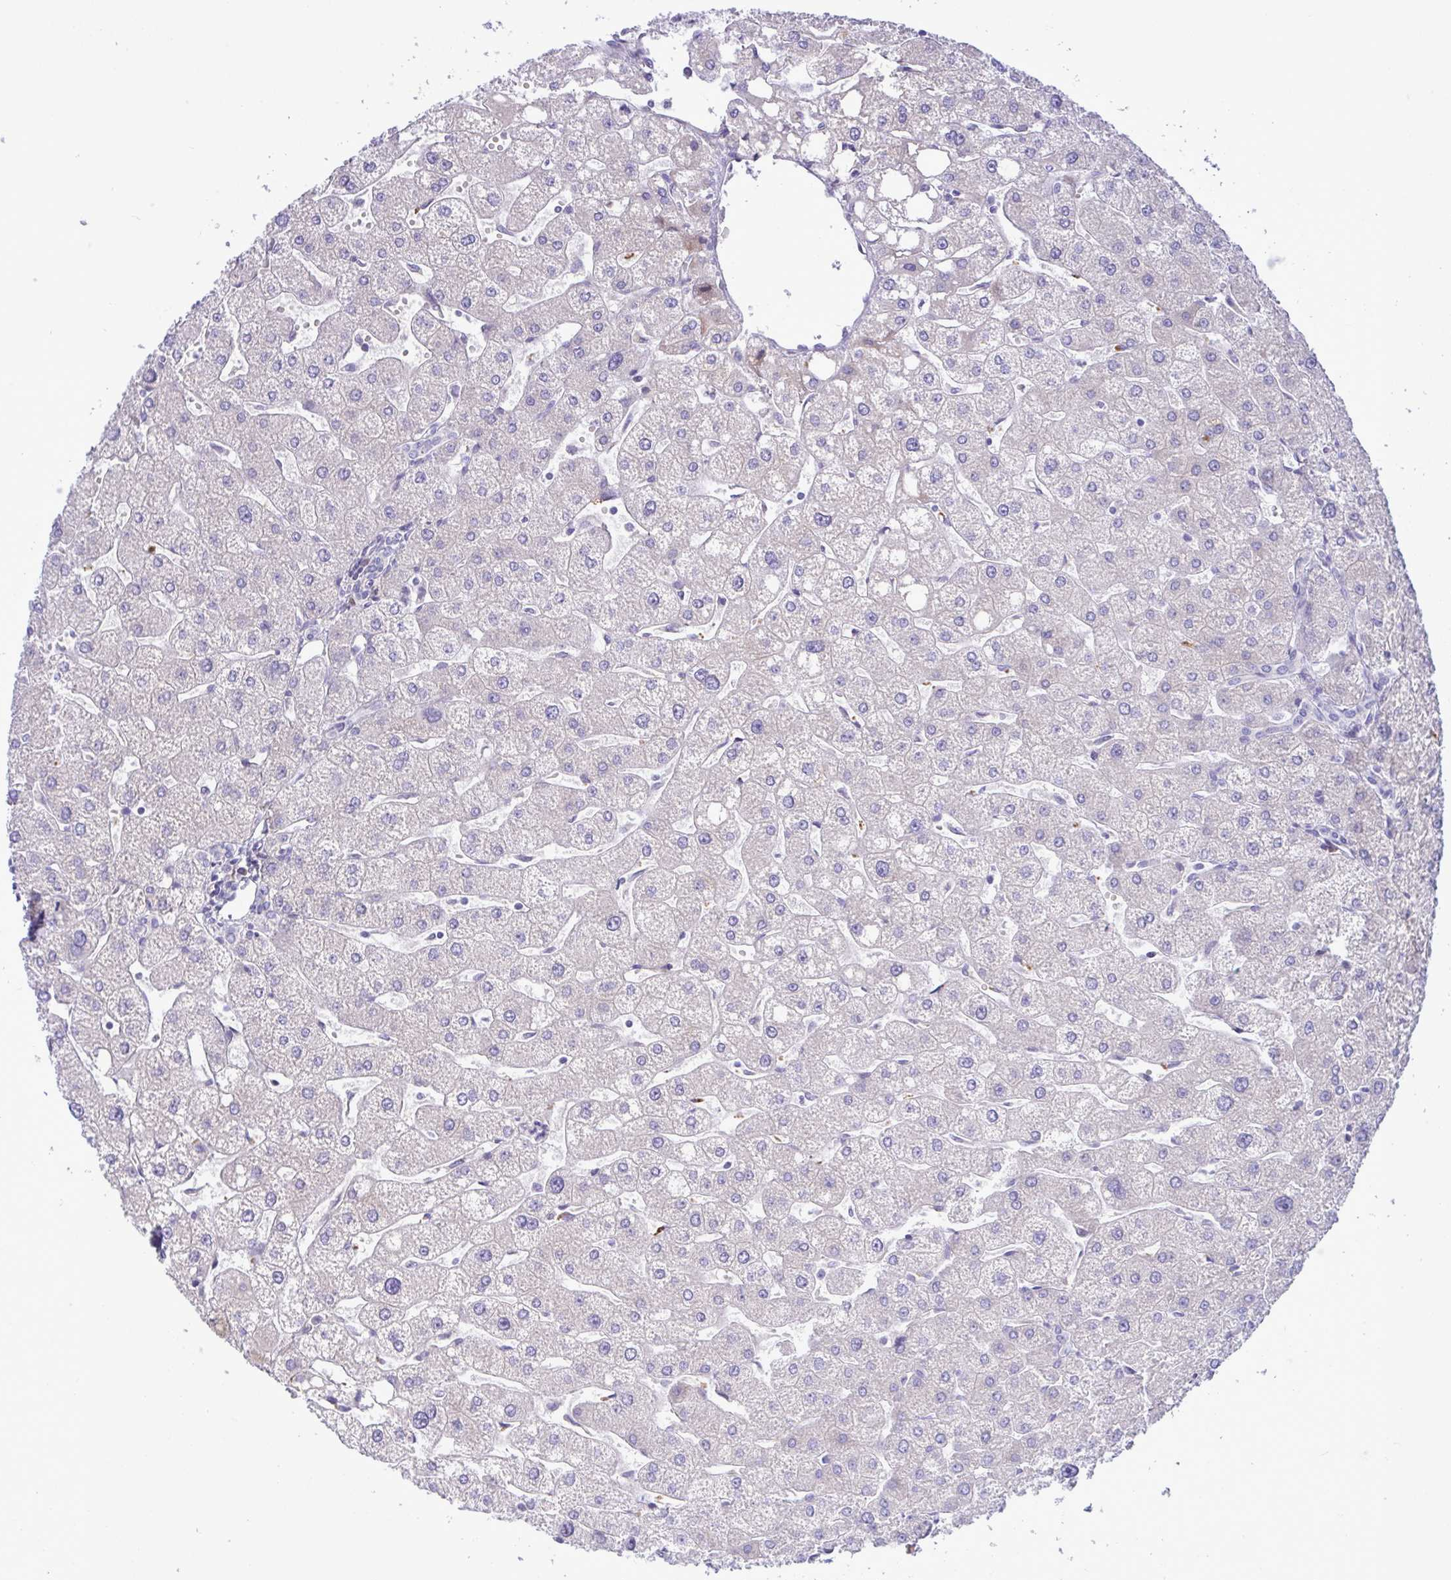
{"staining": {"intensity": "negative", "quantity": "none", "location": "none"}, "tissue": "liver", "cell_type": "Cholangiocytes", "image_type": "normal", "snomed": [{"axis": "morphology", "description": "Normal tissue, NOS"}, {"axis": "topography", "description": "Liver"}], "caption": "IHC micrograph of unremarkable liver stained for a protein (brown), which displays no expression in cholangiocytes.", "gene": "FAM86B1", "patient": {"sex": "male", "age": 67}}